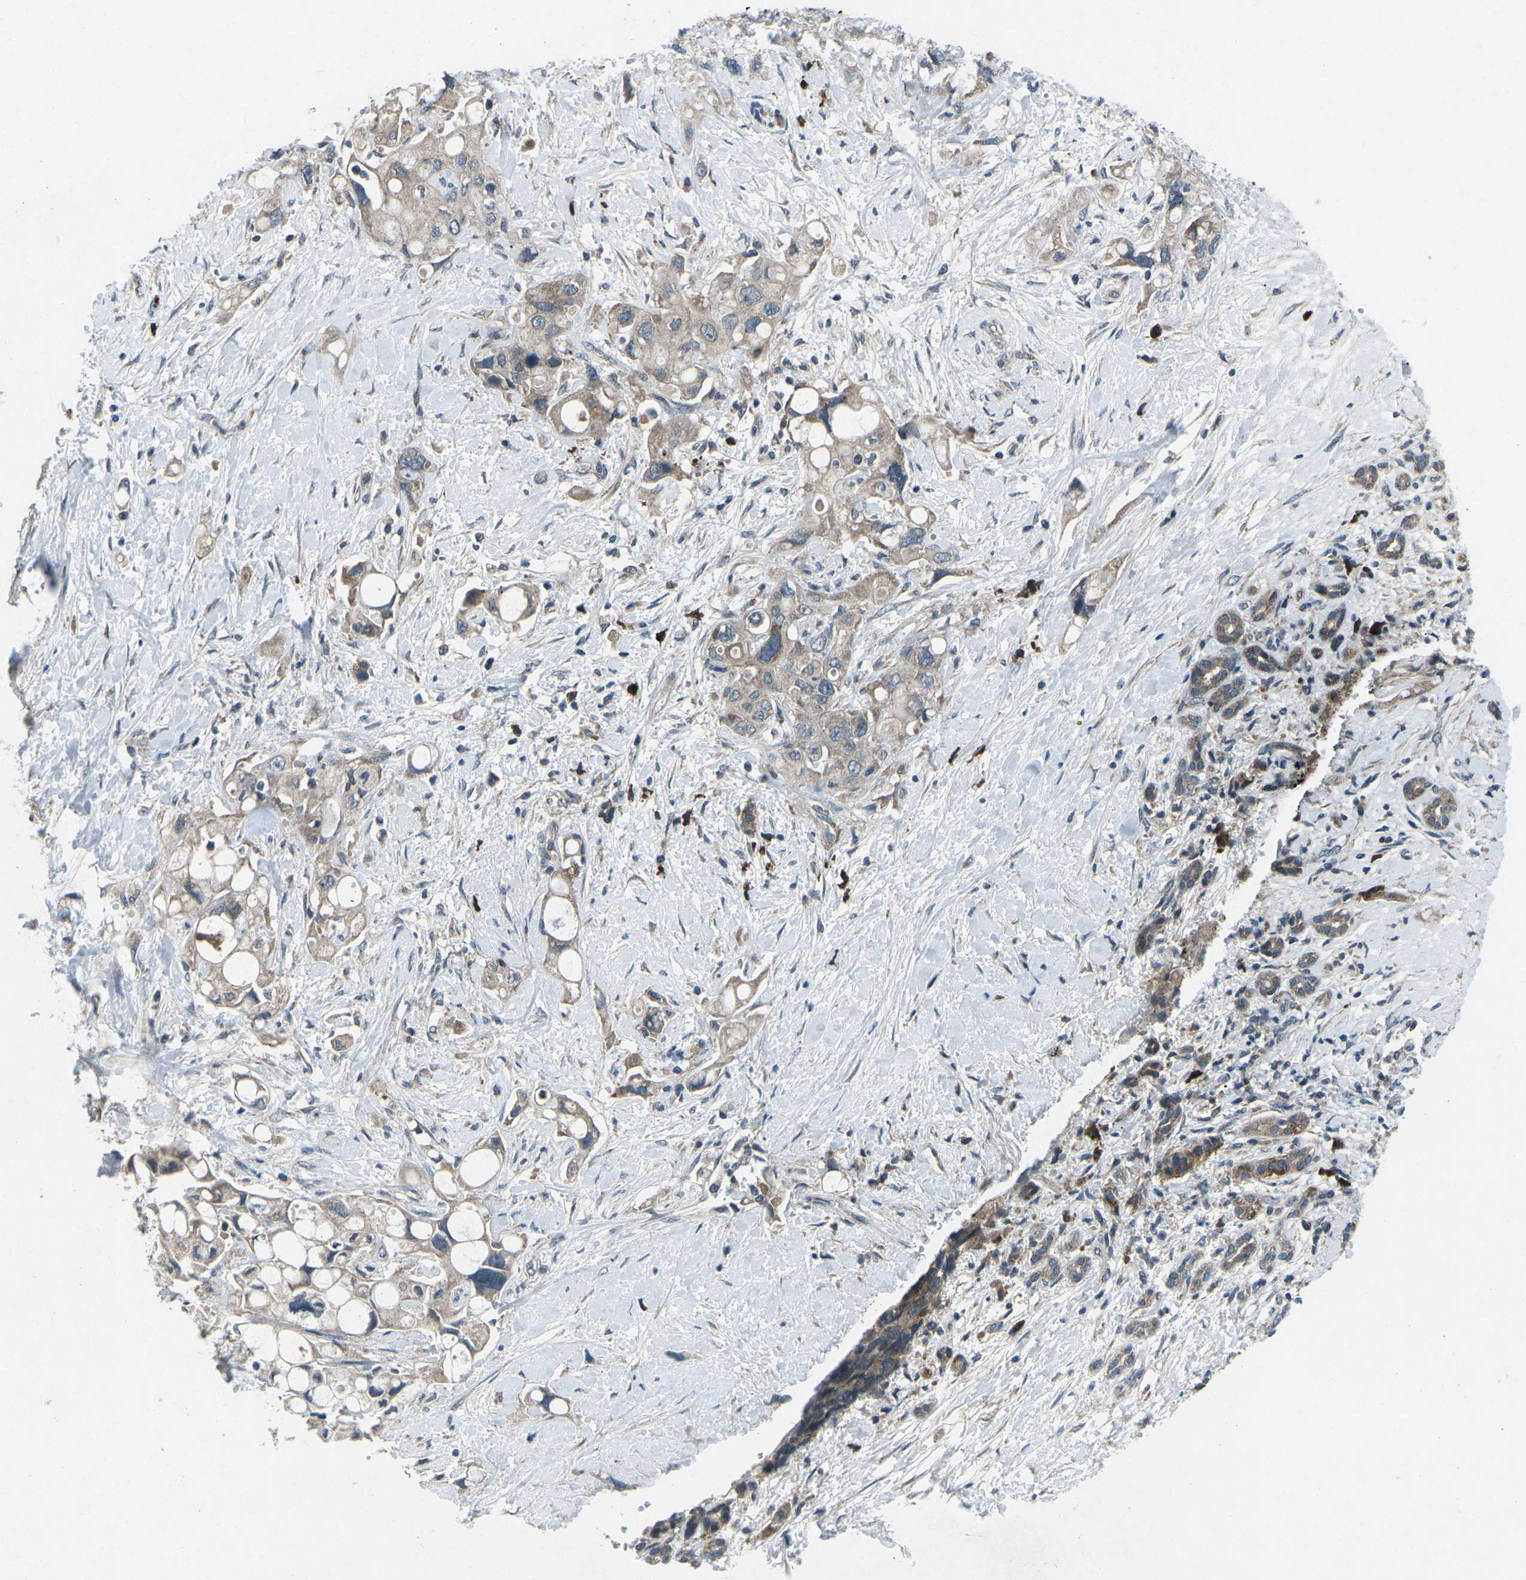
{"staining": {"intensity": "weak", "quantity": ">75%", "location": "cytoplasmic/membranous"}, "tissue": "pancreatic cancer", "cell_type": "Tumor cells", "image_type": "cancer", "snomed": [{"axis": "morphology", "description": "Adenocarcinoma, NOS"}, {"axis": "topography", "description": "Pancreas"}], "caption": "Pancreatic cancer (adenocarcinoma) tissue exhibits weak cytoplasmic/membranous positivity in about >75% of tumor cells, visualized by immunohistochemistry. (Brightfield microscopy of DAB IHC at high magnification).", "gene": "CDK16", "patient": {"sex": "female", "age": 56}}